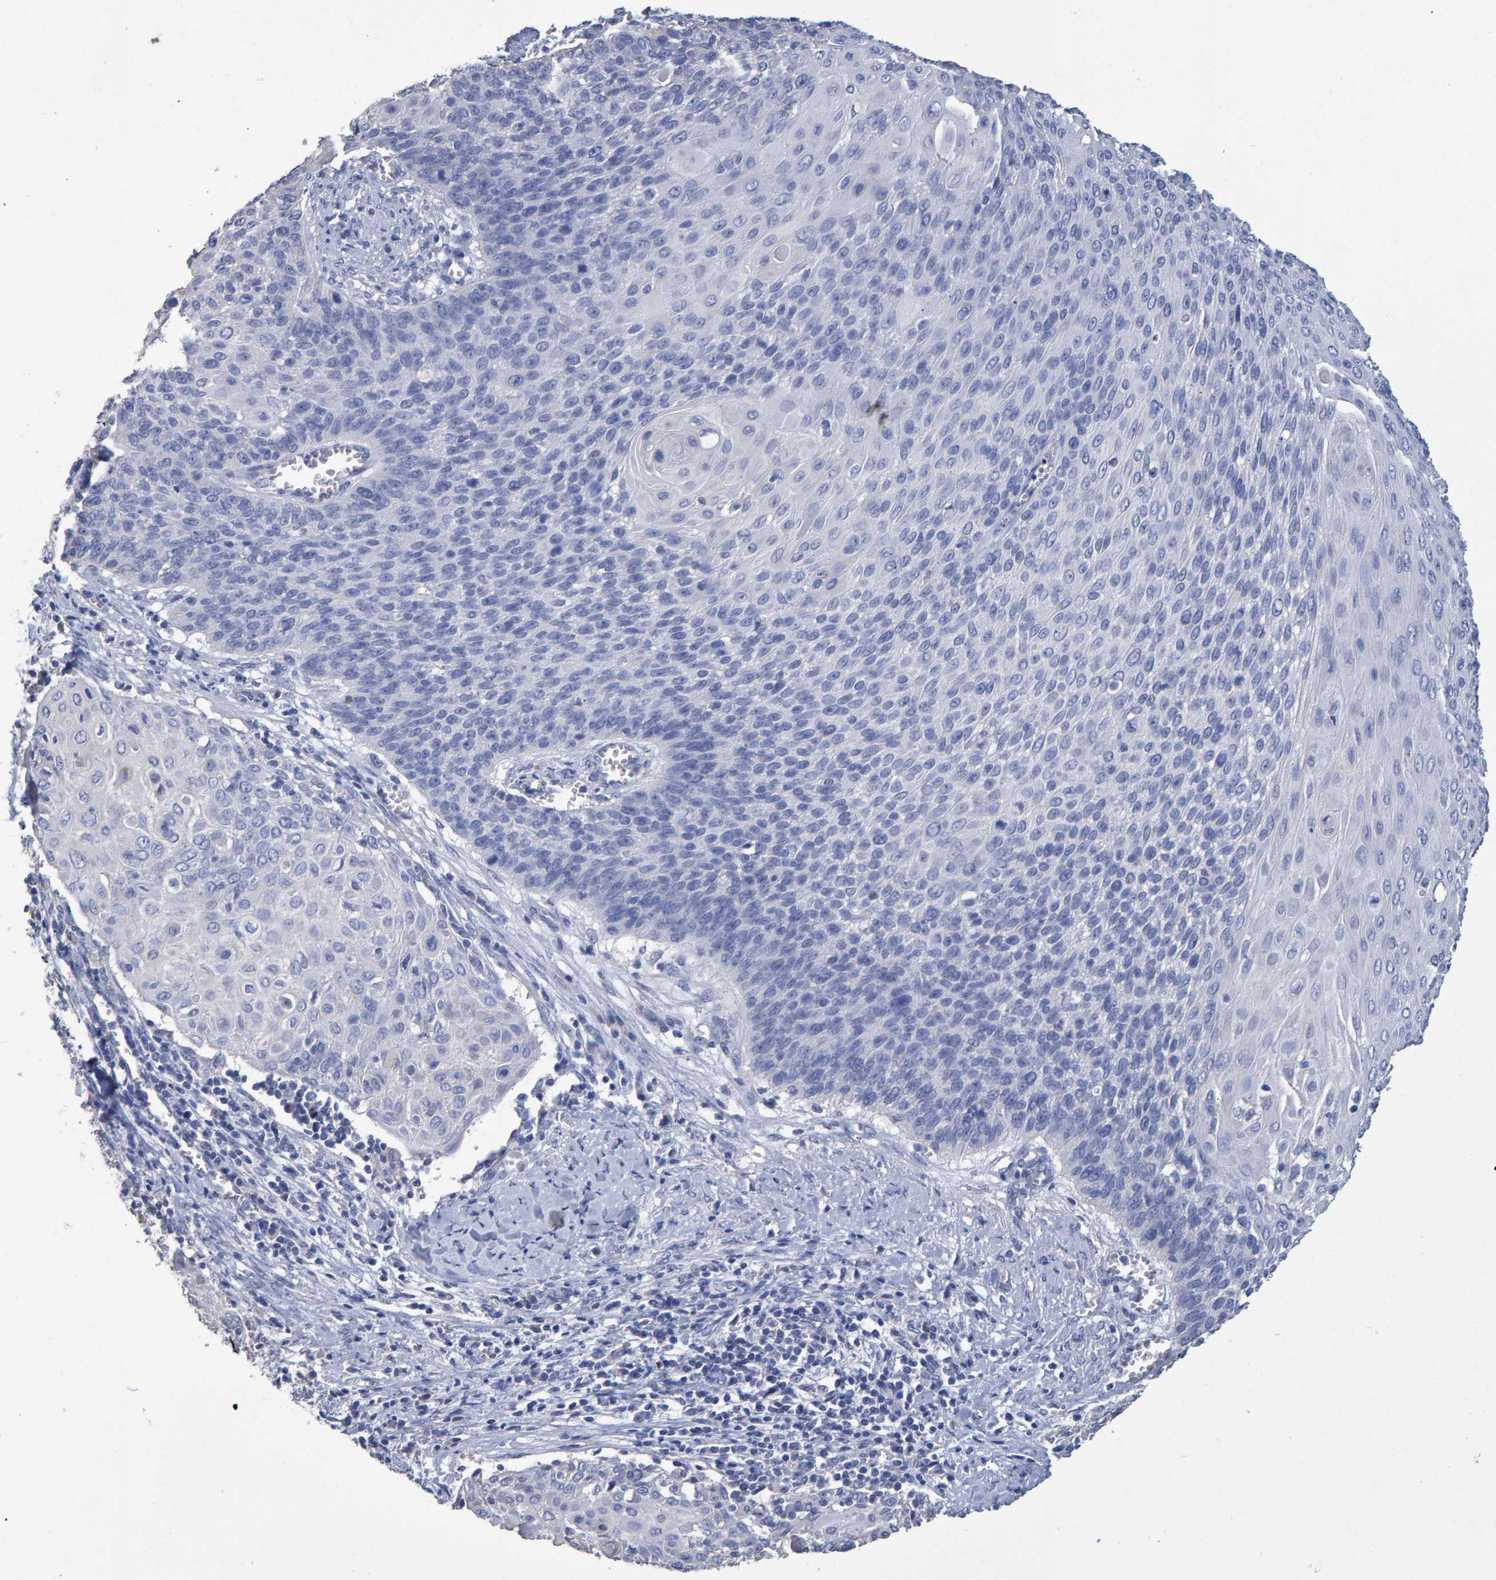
{"staining": {"intensity": "negative", "quantity": "none", "location": "none"}, "tissue": "cervical cancer", "cell_type": "Tumor cells", "image_type": "cancer", "snomed": [{"axis": "morphology", "description": "Squamous cell carcinoma, NOS"}, {"axis": "topography", "description": "Cervix"}], "caption": "Immunohistochemical staining of human cervical cancer reveals no significant expression in tumor cells. (Stains: DAB (3,3'-diaminobenzidine) IHC with hematoxylin counter stain, Microscopy: brightfield microscopy at high magnification).", "gene": "HEMGN", "patient": {"sex": "female", "age": 39}}